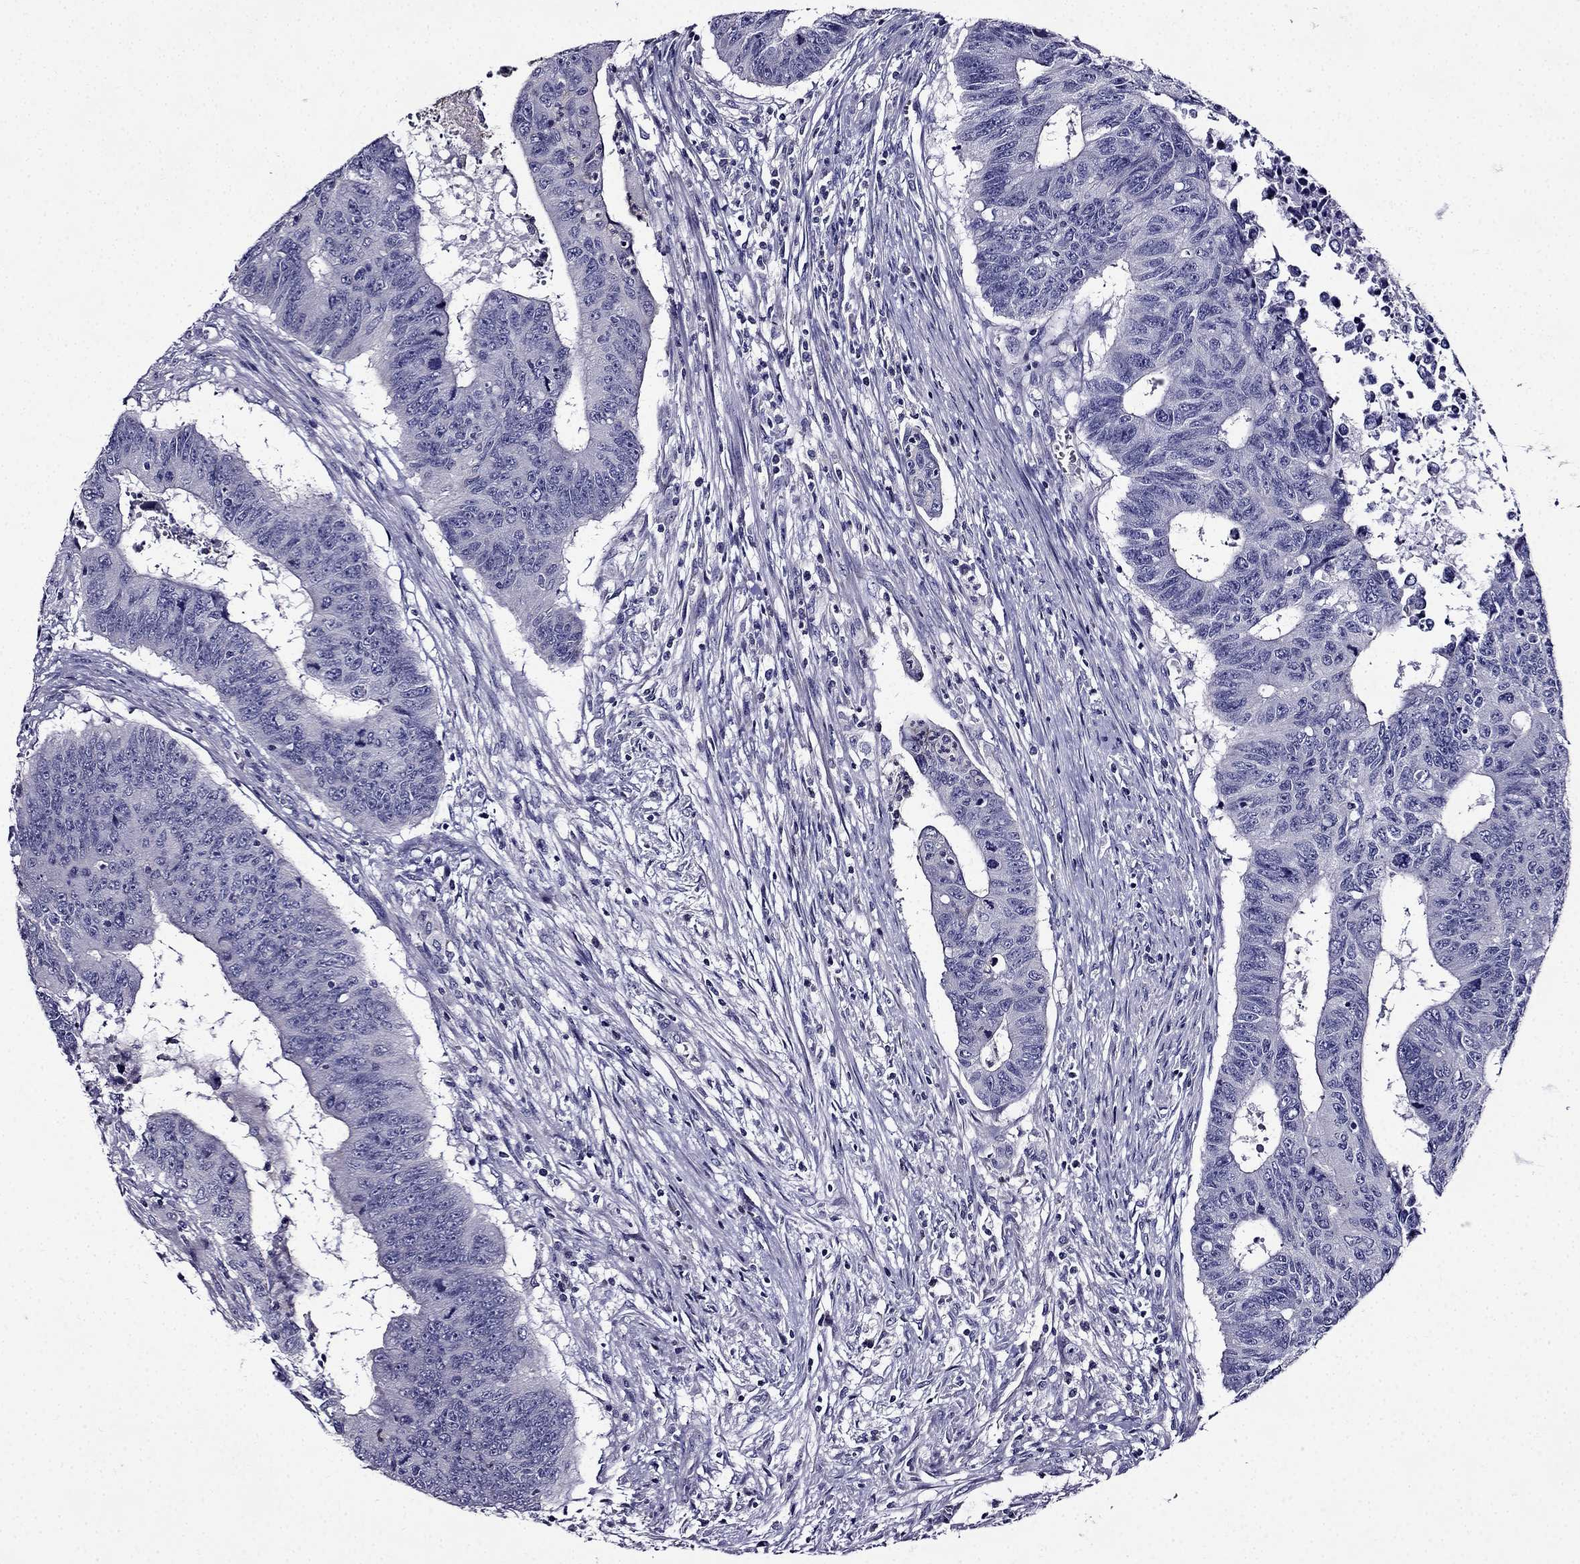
{"staining": {"intensity": "negative", "quantity": "none", "location": "none"}, "tissue": "colorectal cancer", "cell_type": "Tumor cells", "image_type": "cancer", "snomed": [{"axis": "morphology", "description": "Adenocarcinoma, NOS"}, {"axis": "topography", "description": "Rectum"}], "caption": "The image shows no significant positivity in tumor cells of colorectal cancer (adenocarcinoma).", "gene": "TMEM266", "patient": {"sex": "female", "age": 85}}